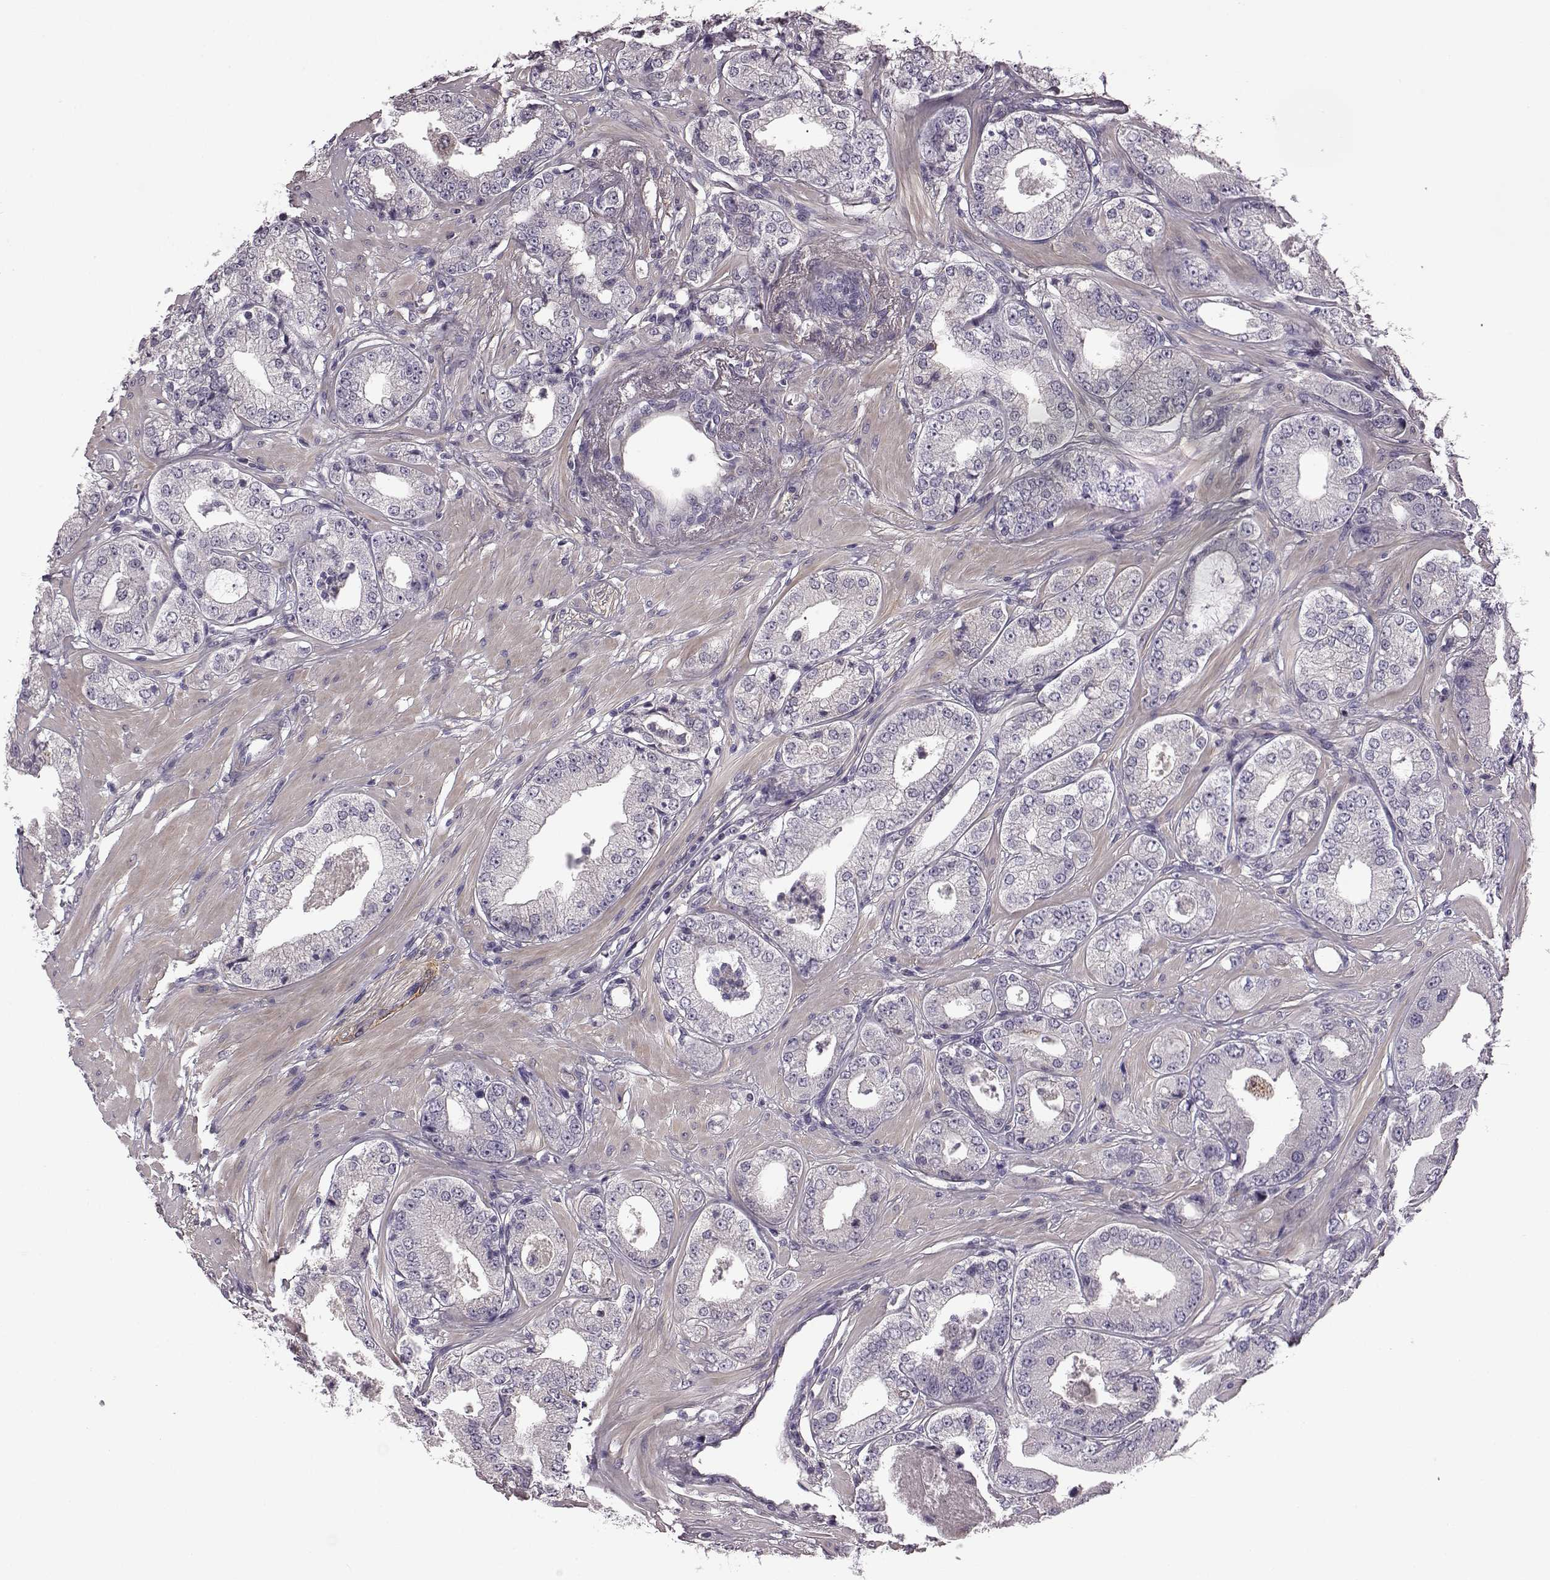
{"staining": {"intensity": "negative", "quantity": "none", "location": "none"}, "tissue": "prostate cancer", "cell_type": "Tumor cells", "image_type": "cancer", "snomed": [{"axis": "morphology", "description": "Adenocarcinoma, Low grade"}, {"axis": "topography", "description": "Prostate"}], "caption": "Immunohistochemistry micrograph of neoplastic tissue: prostate cancer stained with DAB (3,3'-diaminobenzidine) exhibits no significant protein expression in tumor cells. (DAB immunohistochemistry with hematoxylin counter stain).", "gene": "GRK1", "patient": {"sex": "male", "age": 60}}